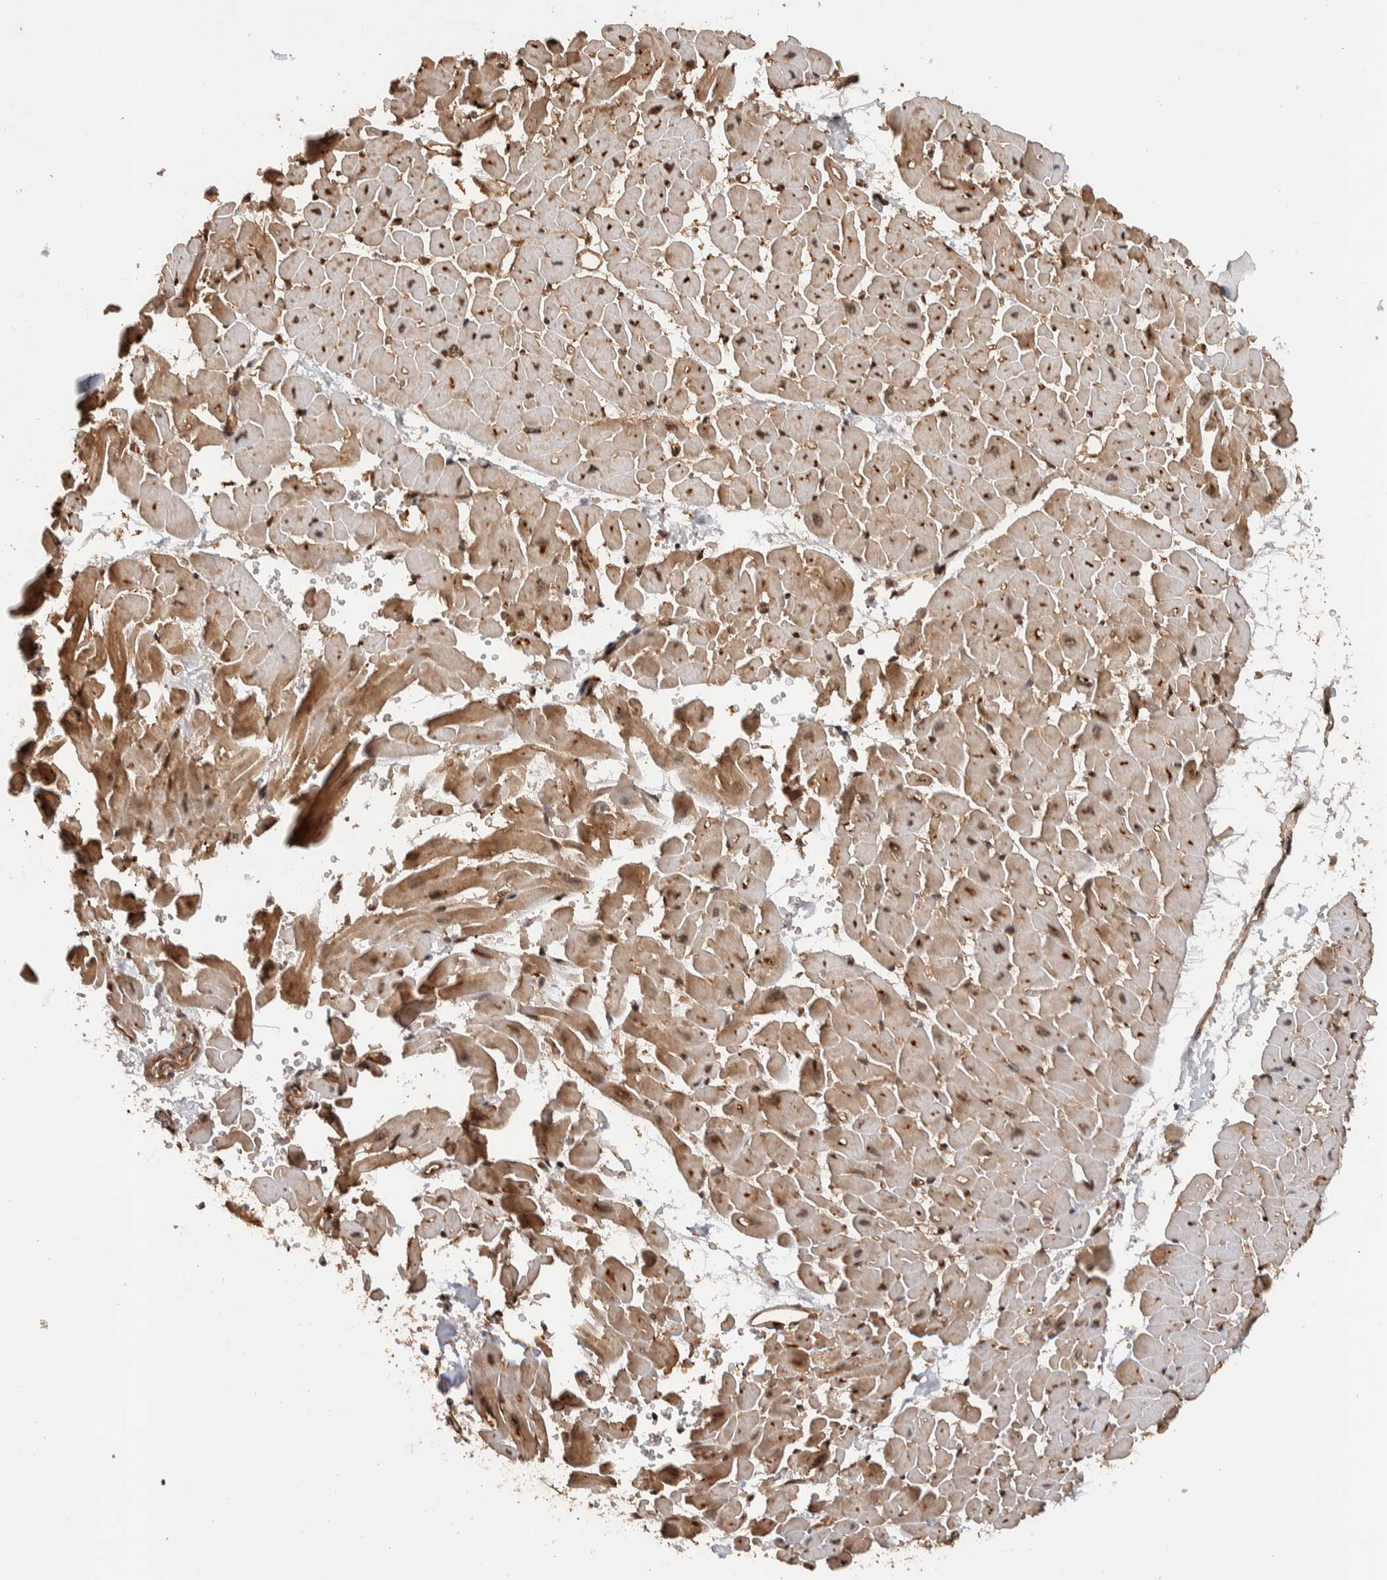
{"staining": {"intensity": "moderate", "quantity": ">75%", "location": "cytoplasmic/membranous,nuclear"}, "tissue": "heart muscle", "cell_type": "Cardiomyocytes", "image_type": "normal", "snomed": [{"axis": "morphology", "description": "Normal tissue, NOS"}, {"axis": "topography", "description": "Heart"}], "caption": "An image of human heart muscle stained for a protein displays moderate cytoplasmic/membranous,nuclear brown staining in cardiomyocytes.", "gene": "TOR1B", "patient": {"sex": "male", "age": 45}}